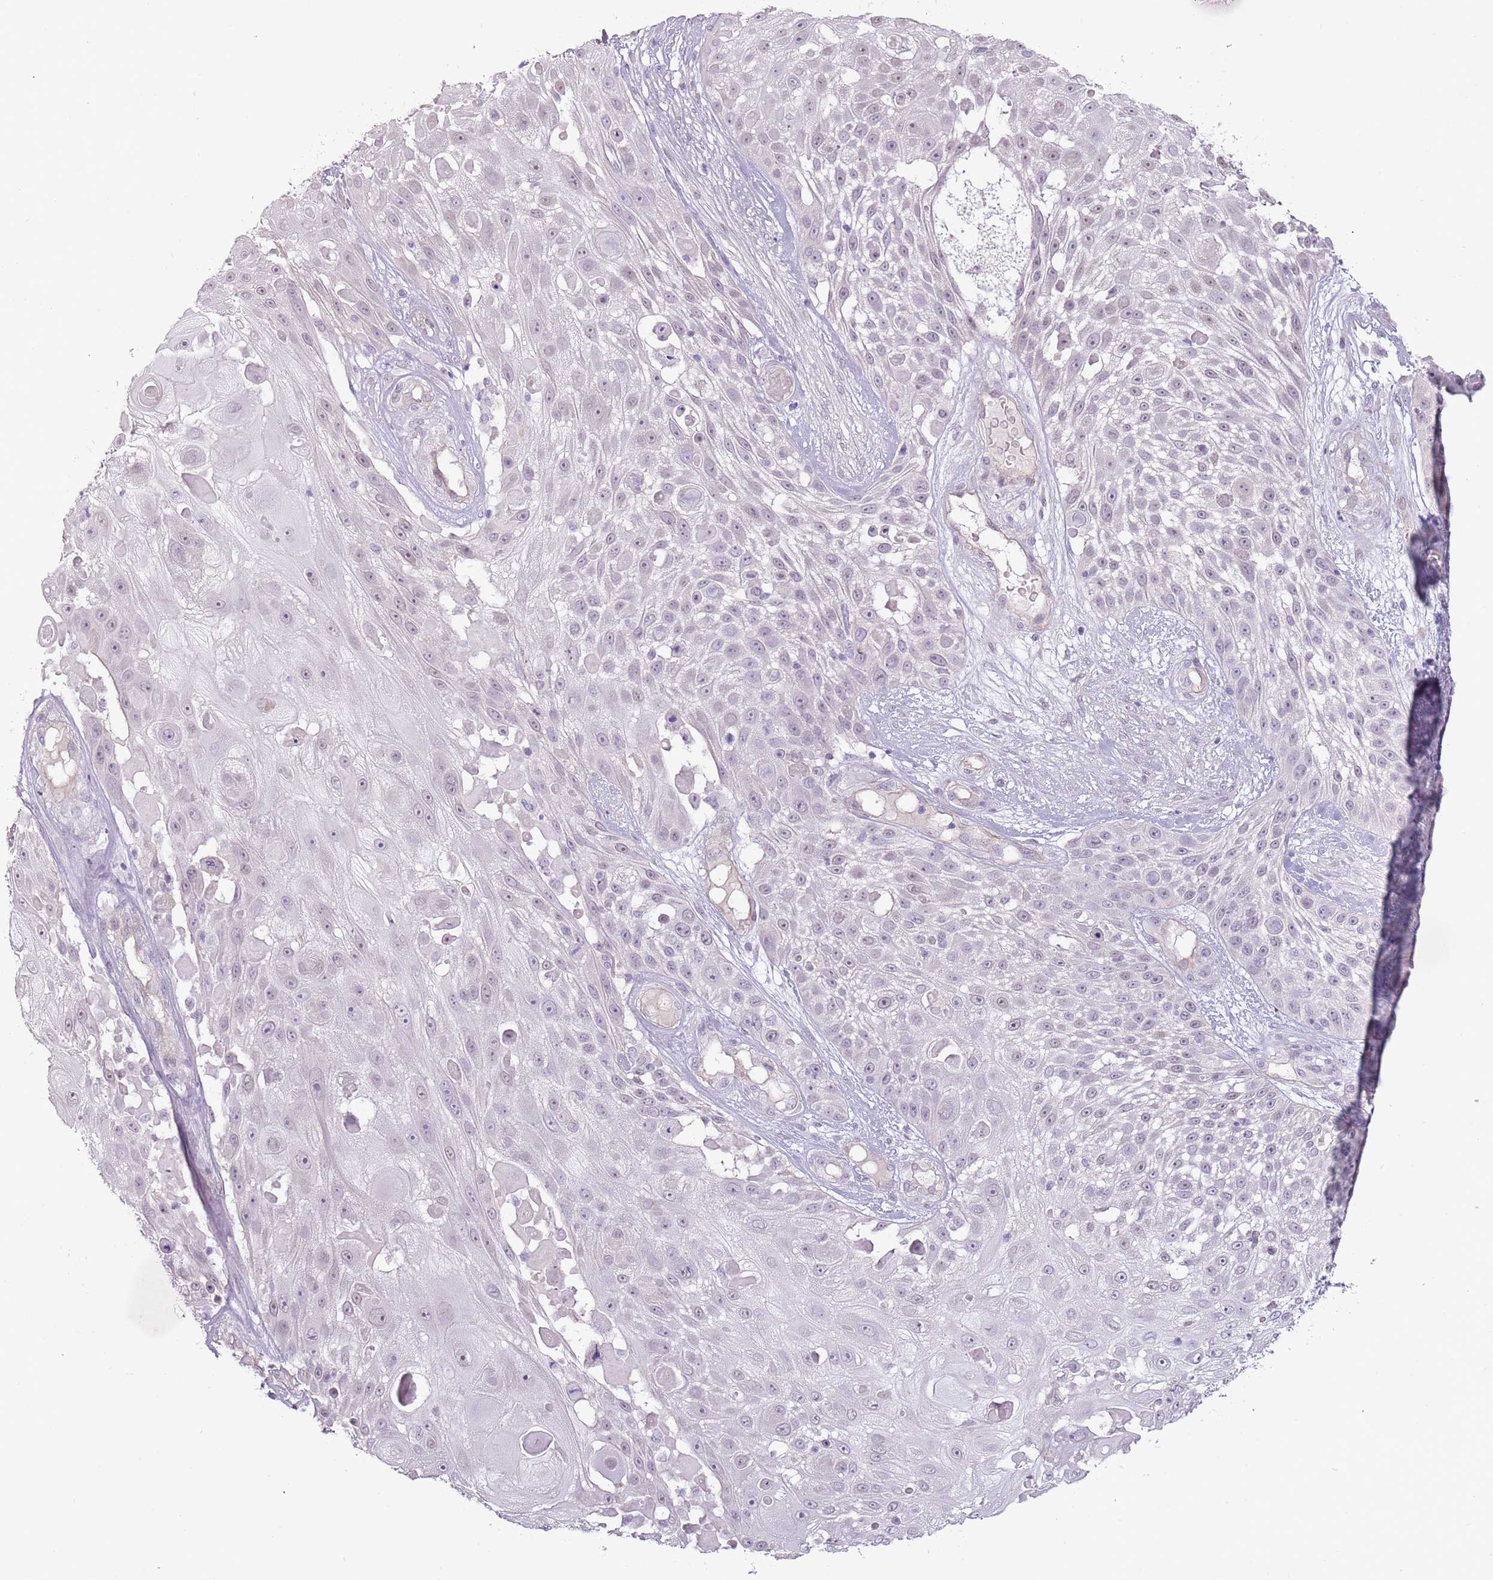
{"staining": {"intensity": "weak", "quantity": "<25%", "location": "nuclear"}, "tissue": "skin cancer", "cell_type": "Tumor cells", "image_type": "cancer", "snomed": [{"axis": "morphology", "description": "Squamous cell carcinoma, NOS"}, {"axis": "topography", "description": "Skin"}], "caption": "A histopathology image of human skin squamous cell carcinoma is negative for staining in tumor cells.", "gene": "RFX2", "patient": {"sex": "female", "age": 86}}